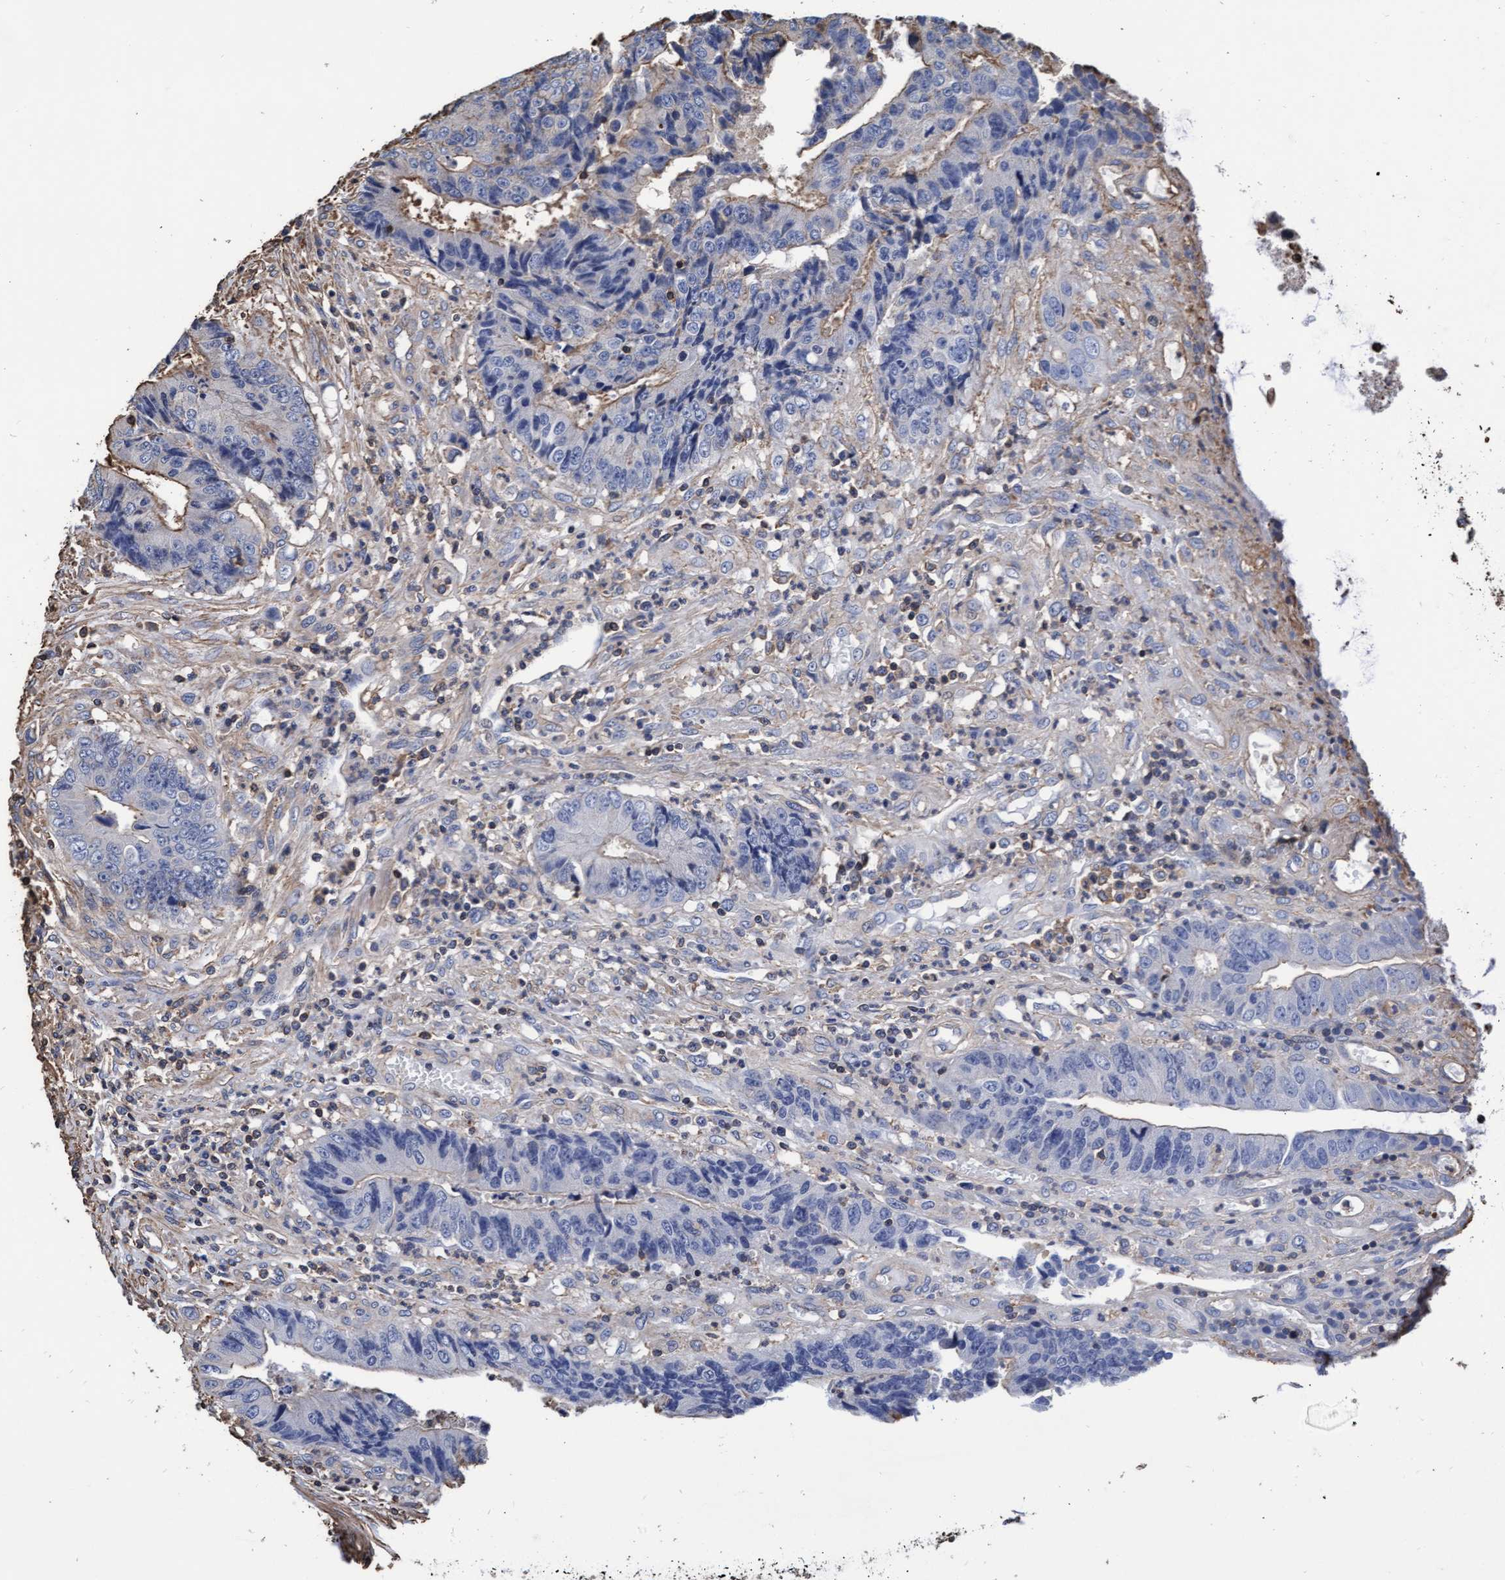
{"staining": {"intensity": "moderate", "quantity": "<25%", "location": "cytoplasmic/membranous"}, "tissue": "colorectal cancer", "cell_type": "Tumor cells", "image_type": "cancer", "snomed": [{"axis": "morphology", "description": "Adenocarcinoma, NOS"}, {"axis": "topography", "description": "Rectum"}], "caption": "The histopathology image displays staining of colorectal adenocarcinoma, revealing moderate cytoplasmic/membranous protein staining (brown color) within tumor cells. The protein is stained brown, and the nuclei are stained in blue (DAB IHC with brightfield microscopy, high magnification).", "gene": "GRHPR", "patient": {"sex": "male", "age": 84}}